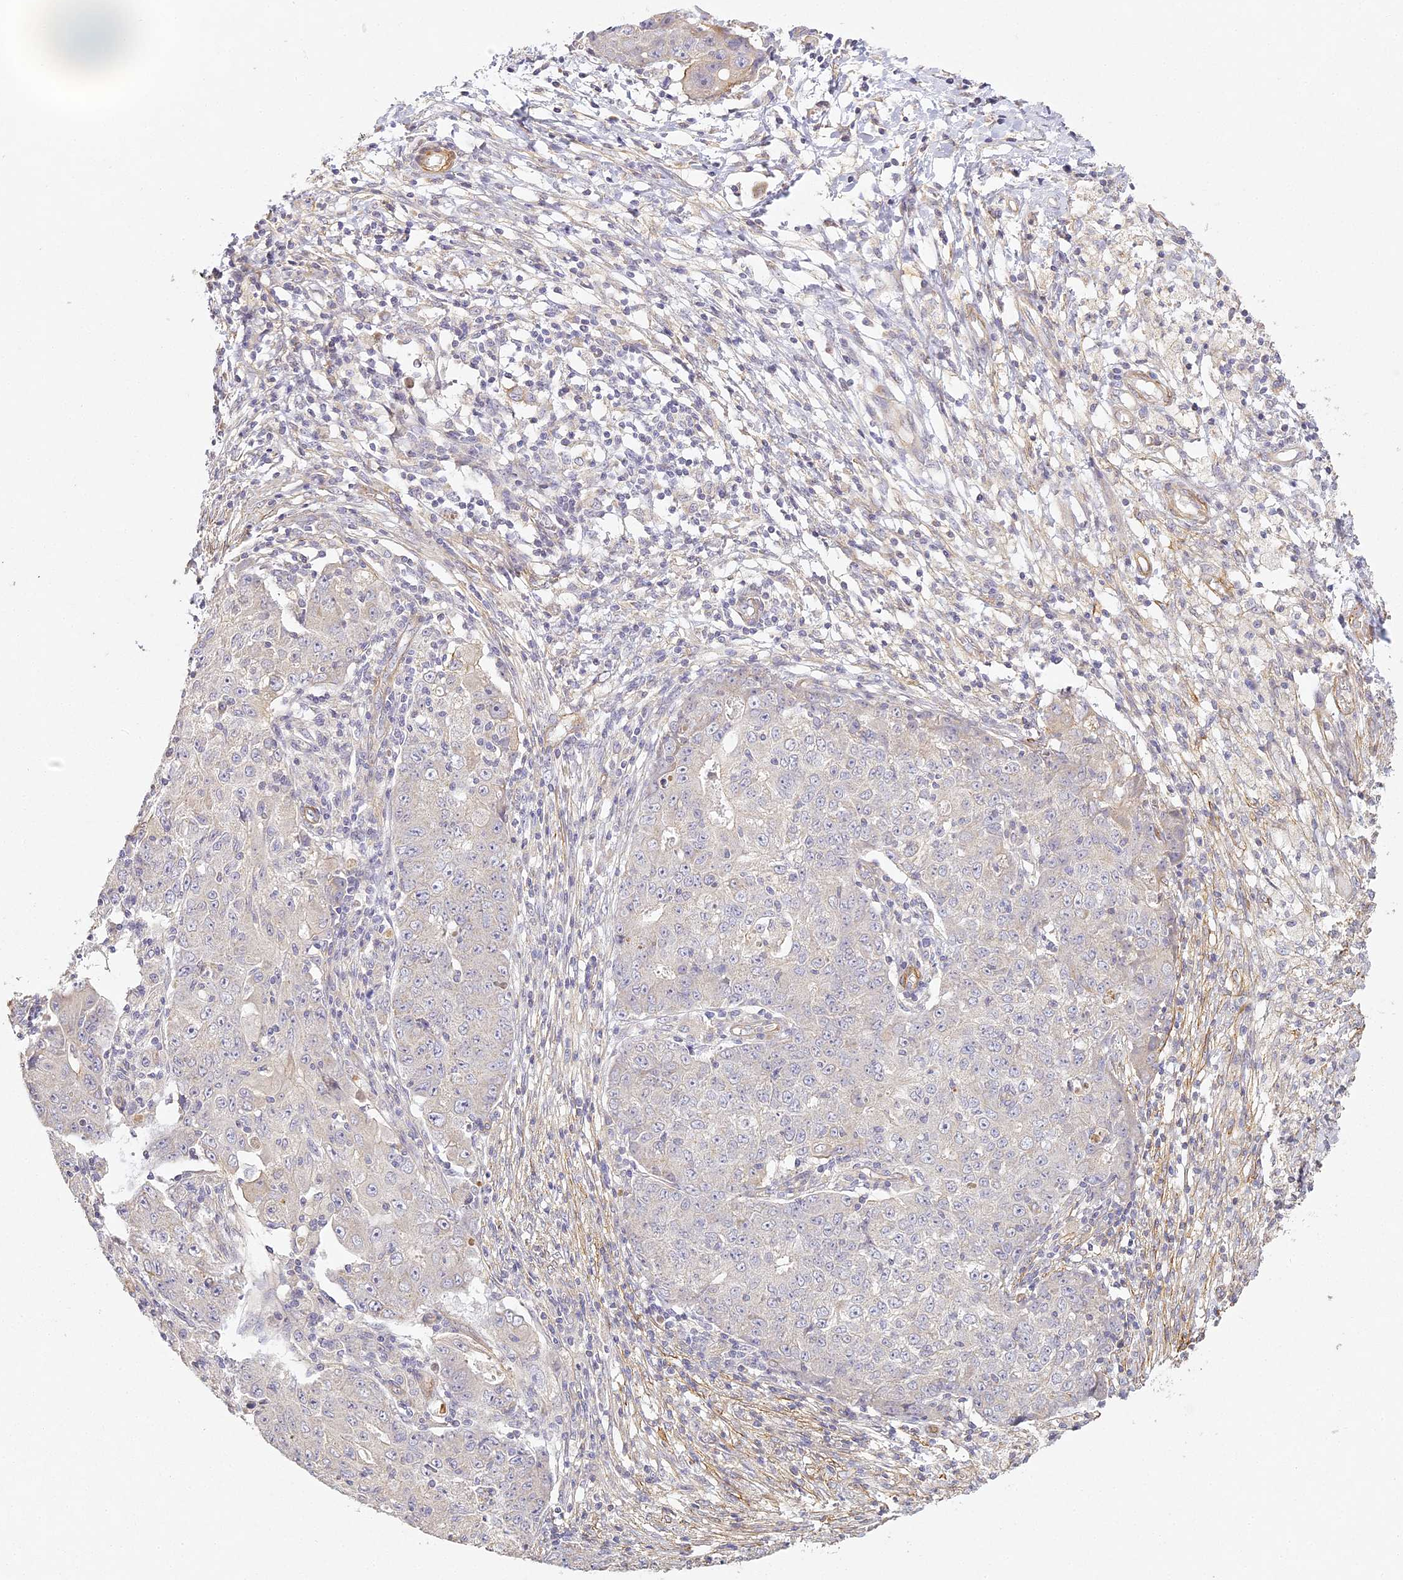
{"staining": {"intensity": "negative", "quantity": "none", "location": "none"}, "tissue": "ovarian cancer", "cell_type": "Tumor cells", "image_type": "cancer", "snomed": [{"axis": "morphology", "description": "Carcinoma, endometroid"}, {"axis": "topography", "description": "Ovary"}], "caption": "This is a histopathology image of immunohistochemistry staining of ovarian cancer, which shows no positivity in tumor cells. (IHC, brightfield microscopy, high magnification).", "gene": "MED28", "patient": {"sex": "female", "age": 42}}